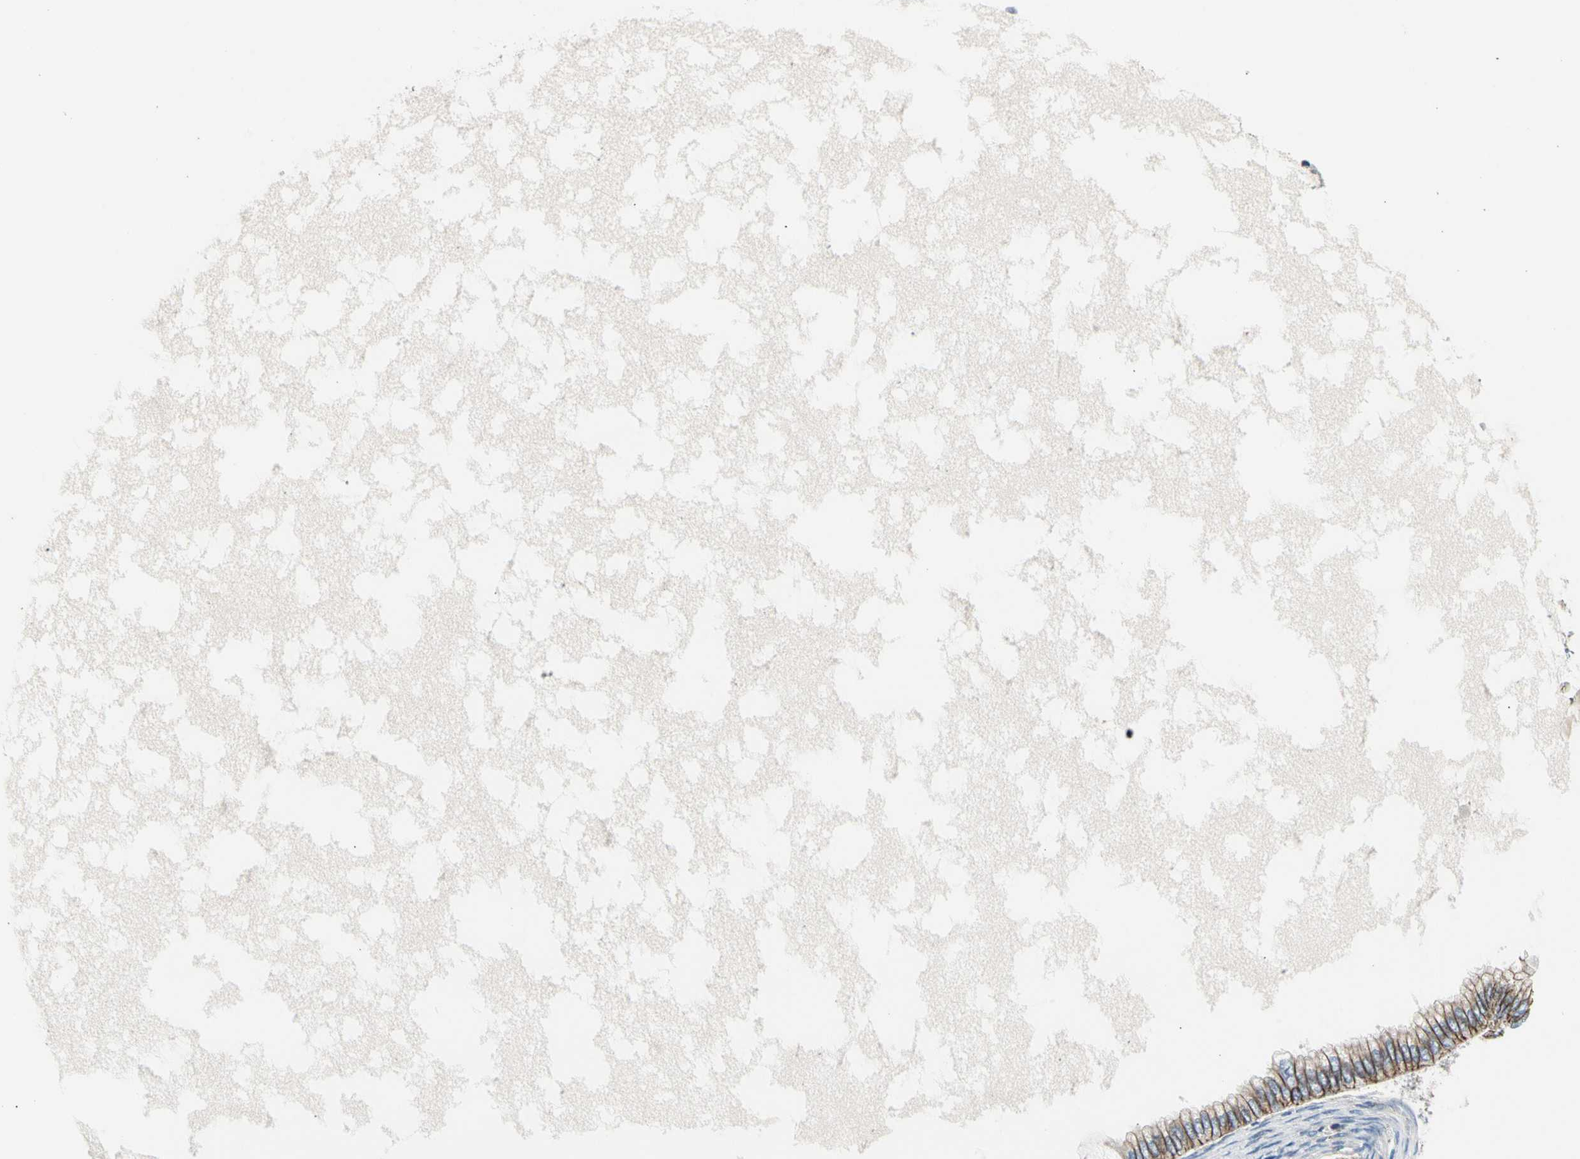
{"staining": {"intensity": "moderate", "quantity": "25%-75%", "location": "cytoplasmic/membranous"}, "tissue": "ovarian cancer", "cell_type": "Tumor cells", "image_type": "cancer", "snomed": [{"axis": "morphology", "description": "Cystadenocarcinoma, mucinous, NOS"}, {"axis": "topography", "description": "Ovary"}], "caption": "There is medium levels of moderate cytoplasmic/membranous positivity in tumor cells of ovarian cancer, as demonstrated by immunohistochemical staining (brown color).", "gene": "LGR6", "patient": {"sex": "female", "age": 80}}